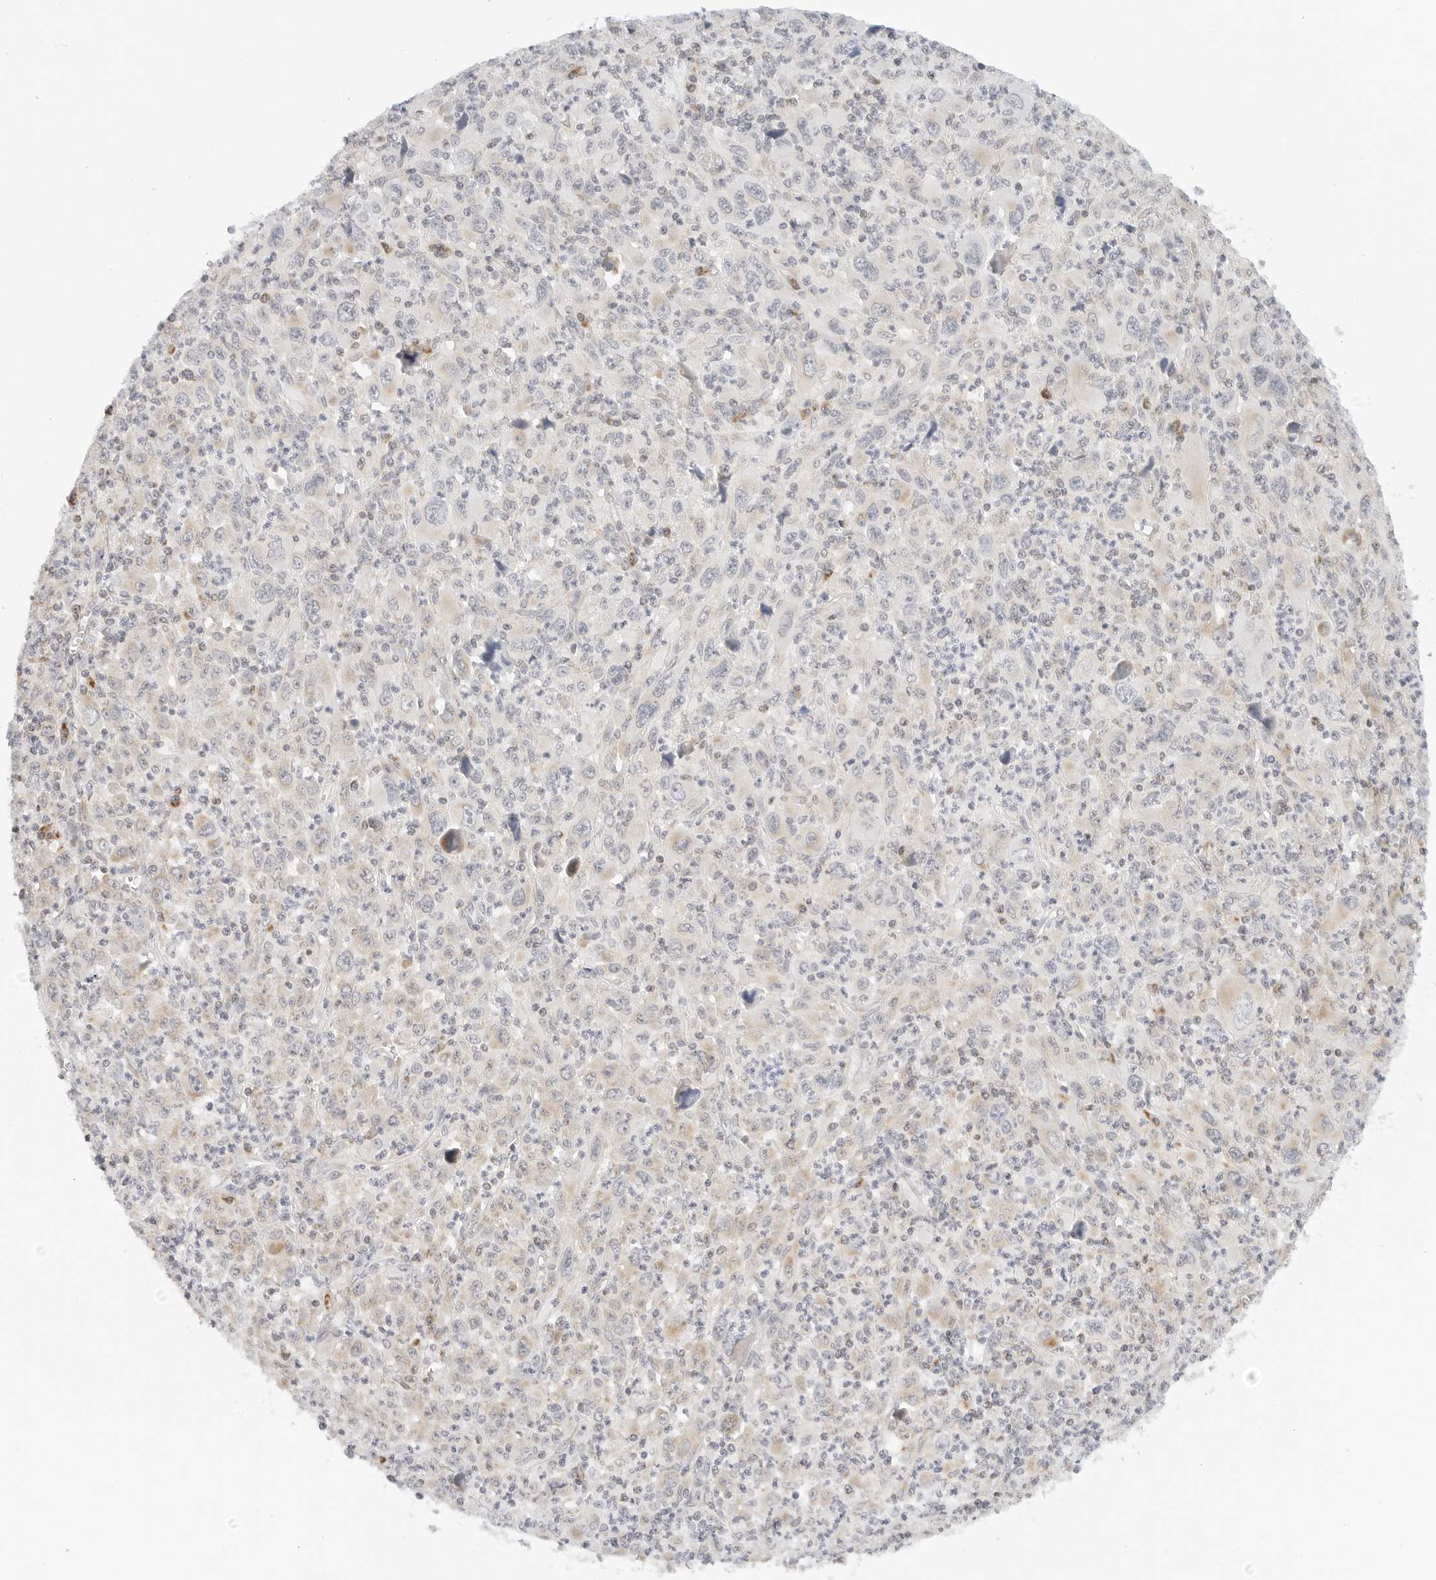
{"staining": {"intensity": "weak", "quantity": "<25%", "location": "cytoplasmic/membranous"}, "tissue": "melanoma", "cell_type": "Tumor cells", "image_type": "cancer", "snomed": [{"axis": "morphology", "description": "Malignant melanoma, Metastatic site"}, {"axis": "topography", "description": "Skin"}], "caption": "An immunohistochemistry (IHC) photomicrograph of malignant melanoma (metastatic site) is shown. There is no staining in tumor cells of malignant melanoma (metastatic site).", "gene": "ATL1", "patient": {"sex": "female", "age": 56}}